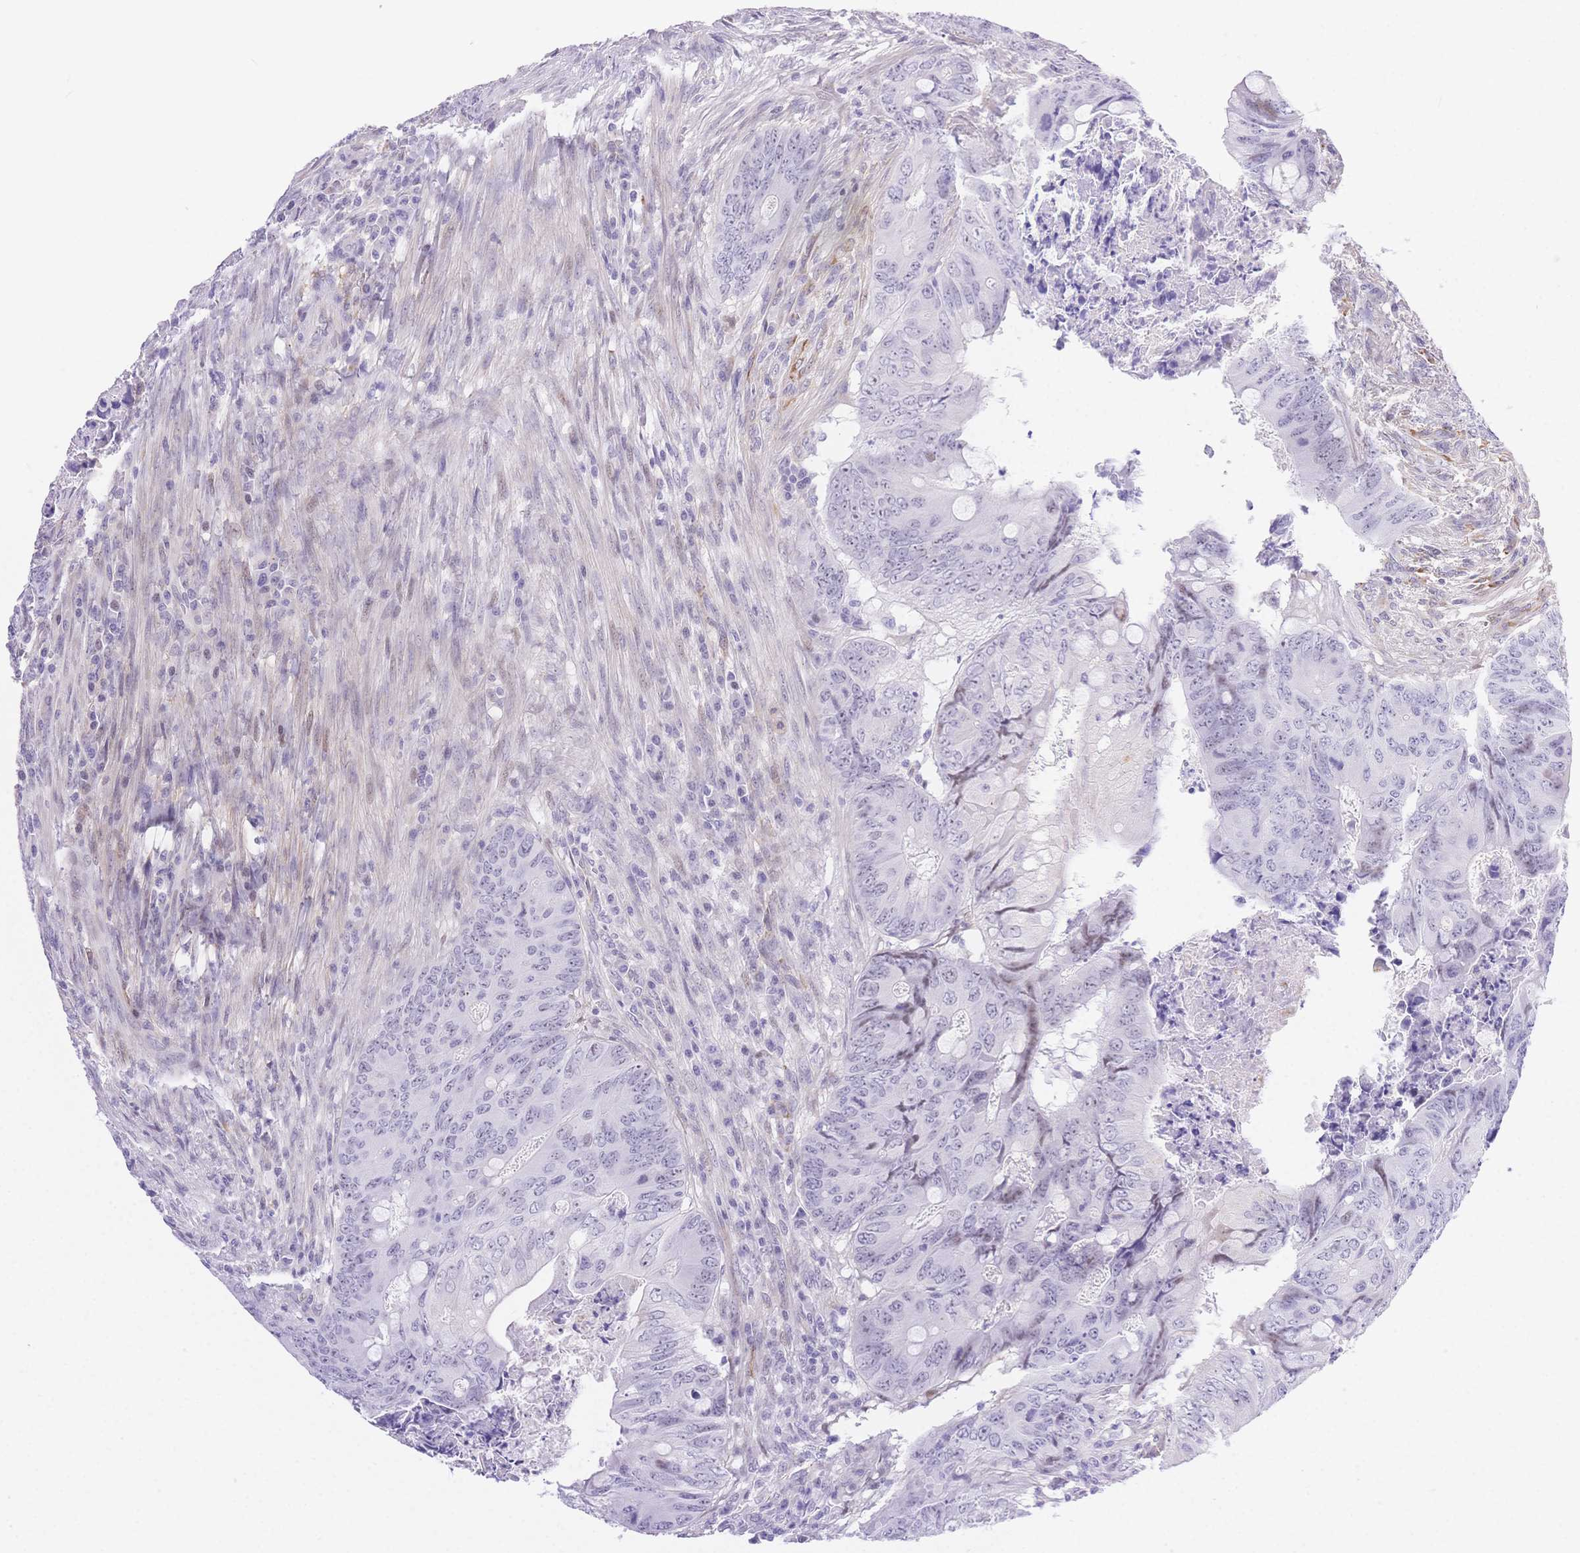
{"staining": {"intensity": "negative", "quantity": "none", "location": "none"}, "tissue": "colorectal cancer", "cell_type": "Tumor cells", "image_type": "cancer", "snomed": [{"axis": "morphology", "description": "Adenocarcinoma, NOS"}, {"axis": "topography", "description": "Colon"}], "caption": "The micrograph shows no significant staining in tumor cells of colorectal cancer (adenocarcinoma).", "gene": "PDZD2", "patient": {"sex": "female", "age": 74}}